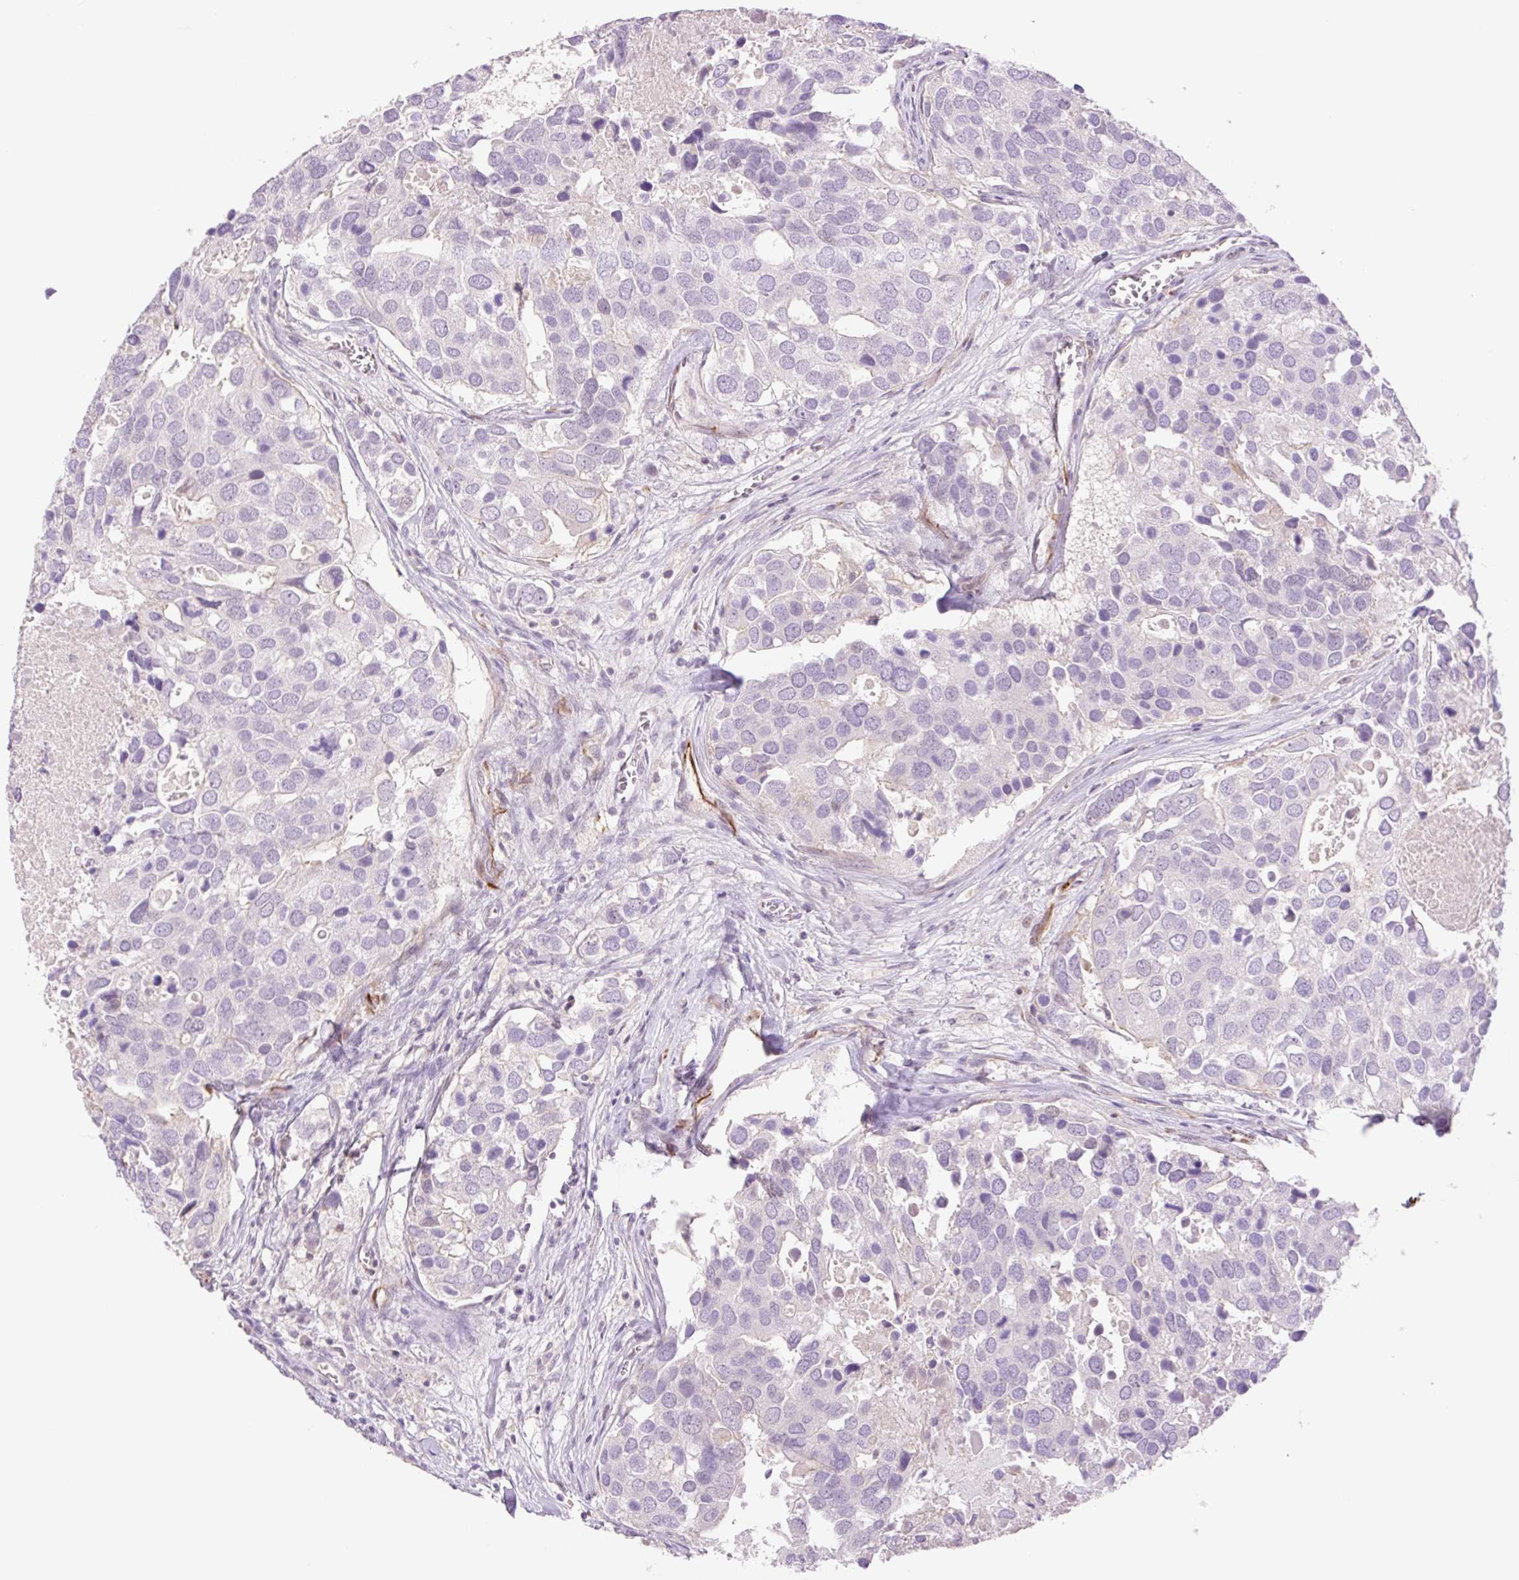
{"staining": {"intensity": "negative", "quantity": "none", "location": "none"}, "tissue": "breast cancer", "cell_type": "Tumor cells", "image_type": "cancer", "snomed": [{"axis": "morphology", "description": "Duct carcinoma"}, {"axis": "topography", "description": "Breast"}], "caption": "Tumor cells are negative for brown protein staining in breast cancer (intraductal carcinoma).", "gene": "ZFYVE21", "patient": {"sex": "female", "age": 83}}